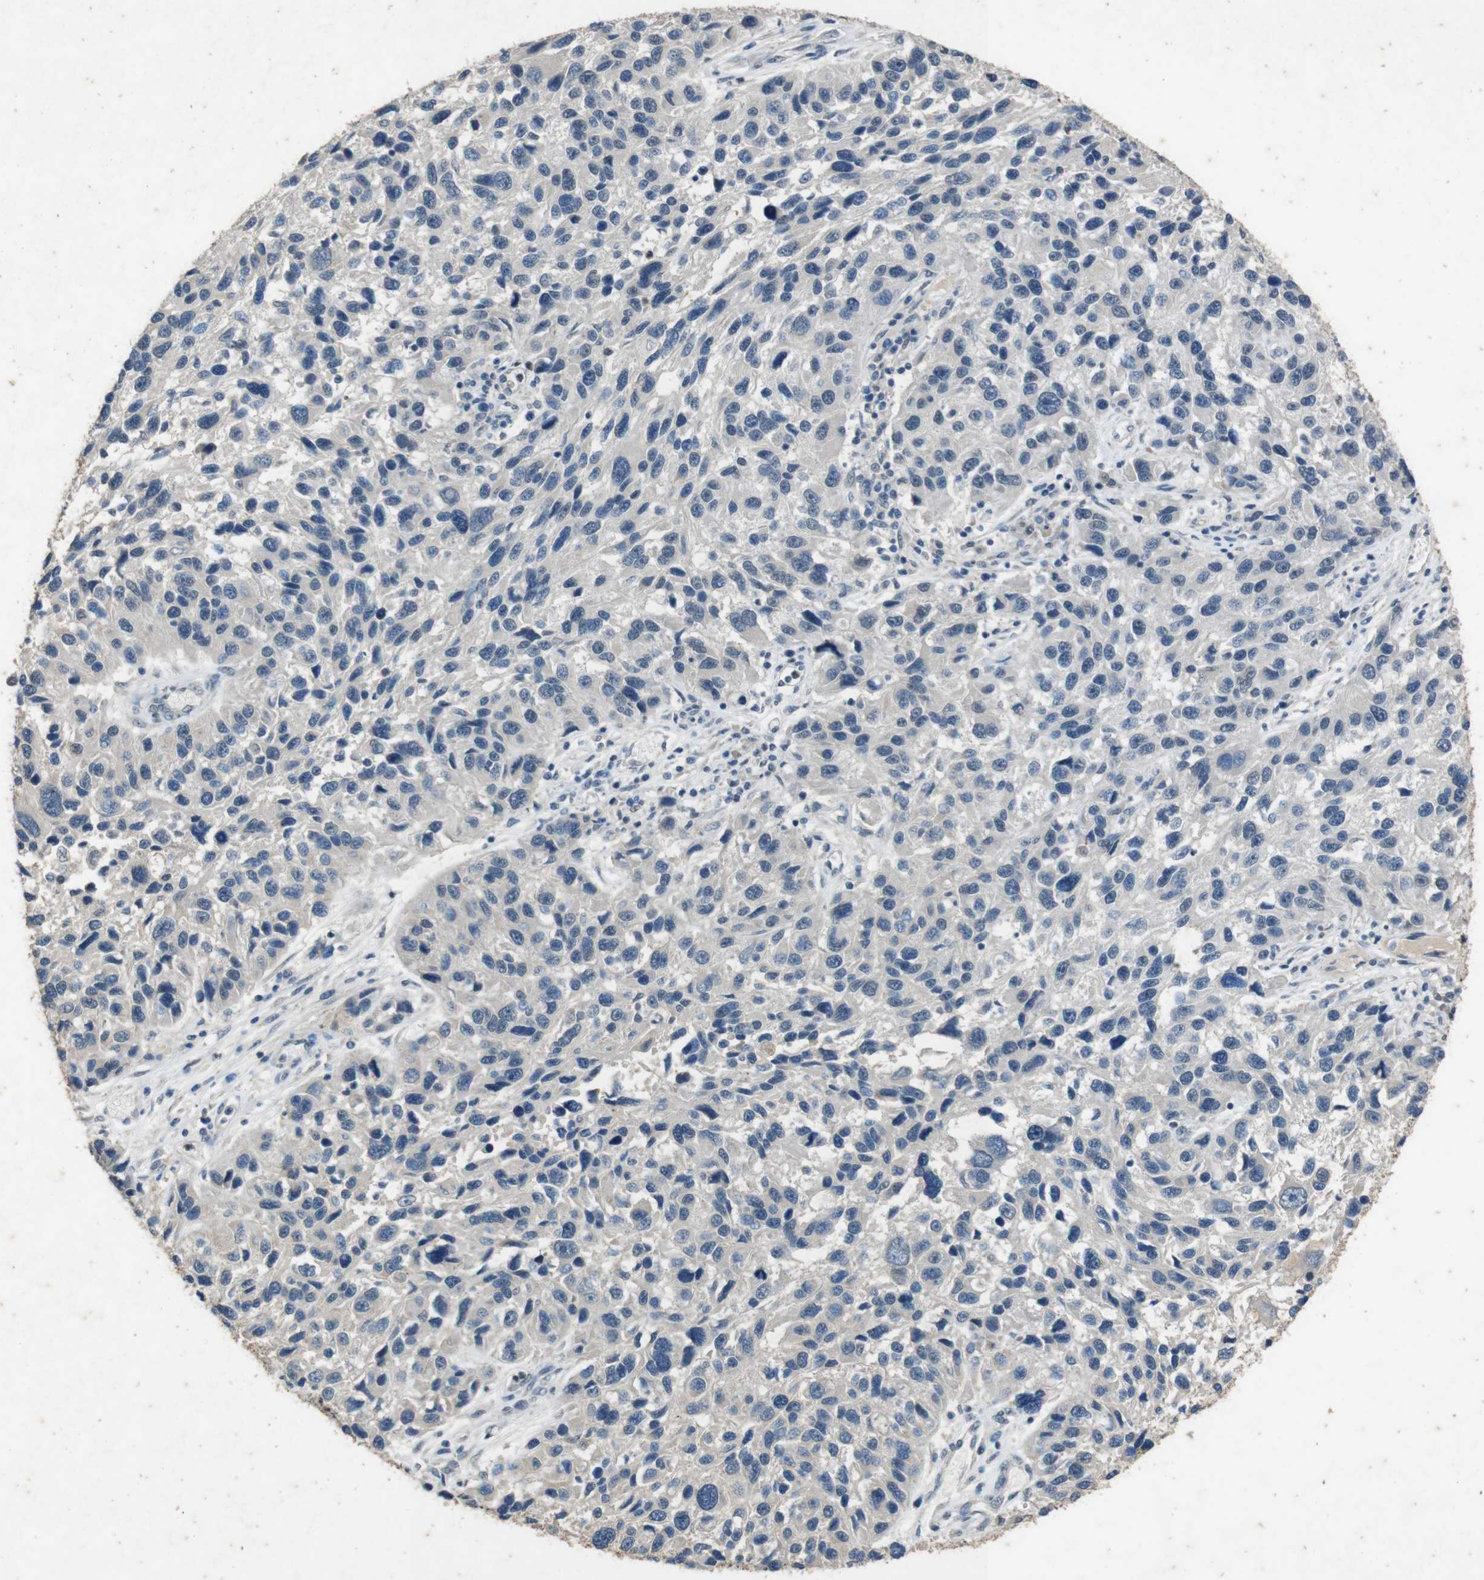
{"staining": {"intensity": "negative", "quantity": "none", "location": "none"}, "tissue": "melanoma", "cell_type": "Tumor cells", "image_type": "cancer", "snomed": [{"axis": "morphology", "description": "Malignant melanoma, NOS"}, {"axis": "topography", "description": "Skin"}], "caption": "IHC histopathology image of malignant melanoma stained for a protein (brown), which shows no staining in tumor cells.", "gene": "STBD1", "patient": {"sex": "male", "age": 53}}